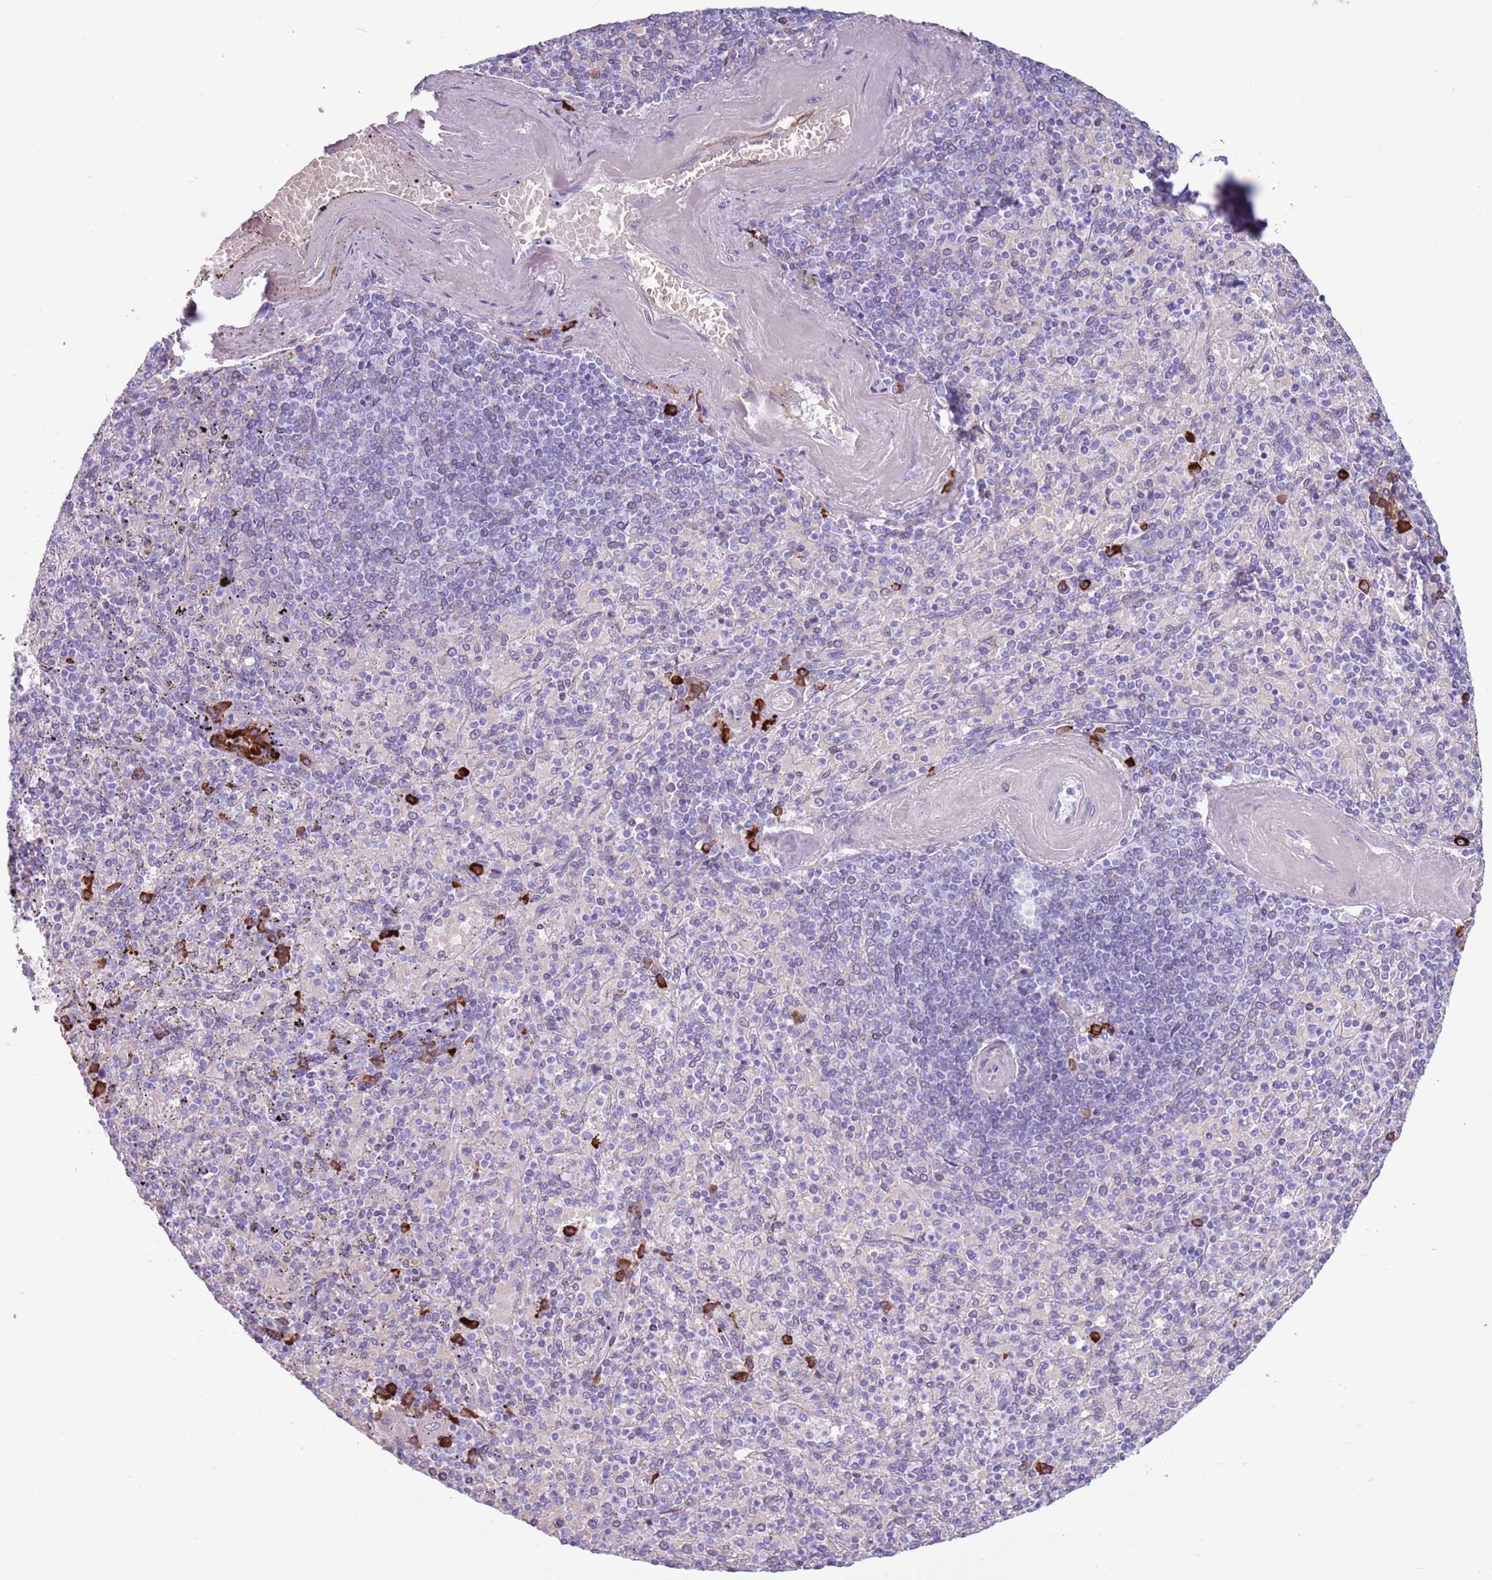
{"staining": {"intensity": "strong", "quantity": "<25%", "location": "cytoplasmic/membranous"}, "tissue": "spleen", "cell_type": "Cells in red pulp", "image_type": "normal", "snomed": [{"axis": "morphology", "description": "Normal tissue, NOS"}, {"axis": "topography", "description": "Spleen"}], "caption": "Immunohistochemistry (IHC) (DAB) staining of normal spleen reveals strong cytoplasmic/membranous protein staining in about <25% of cells in red pulp.", "gene": "ENSG00000263020", "patient": {"sex": "male", "age": 82}}